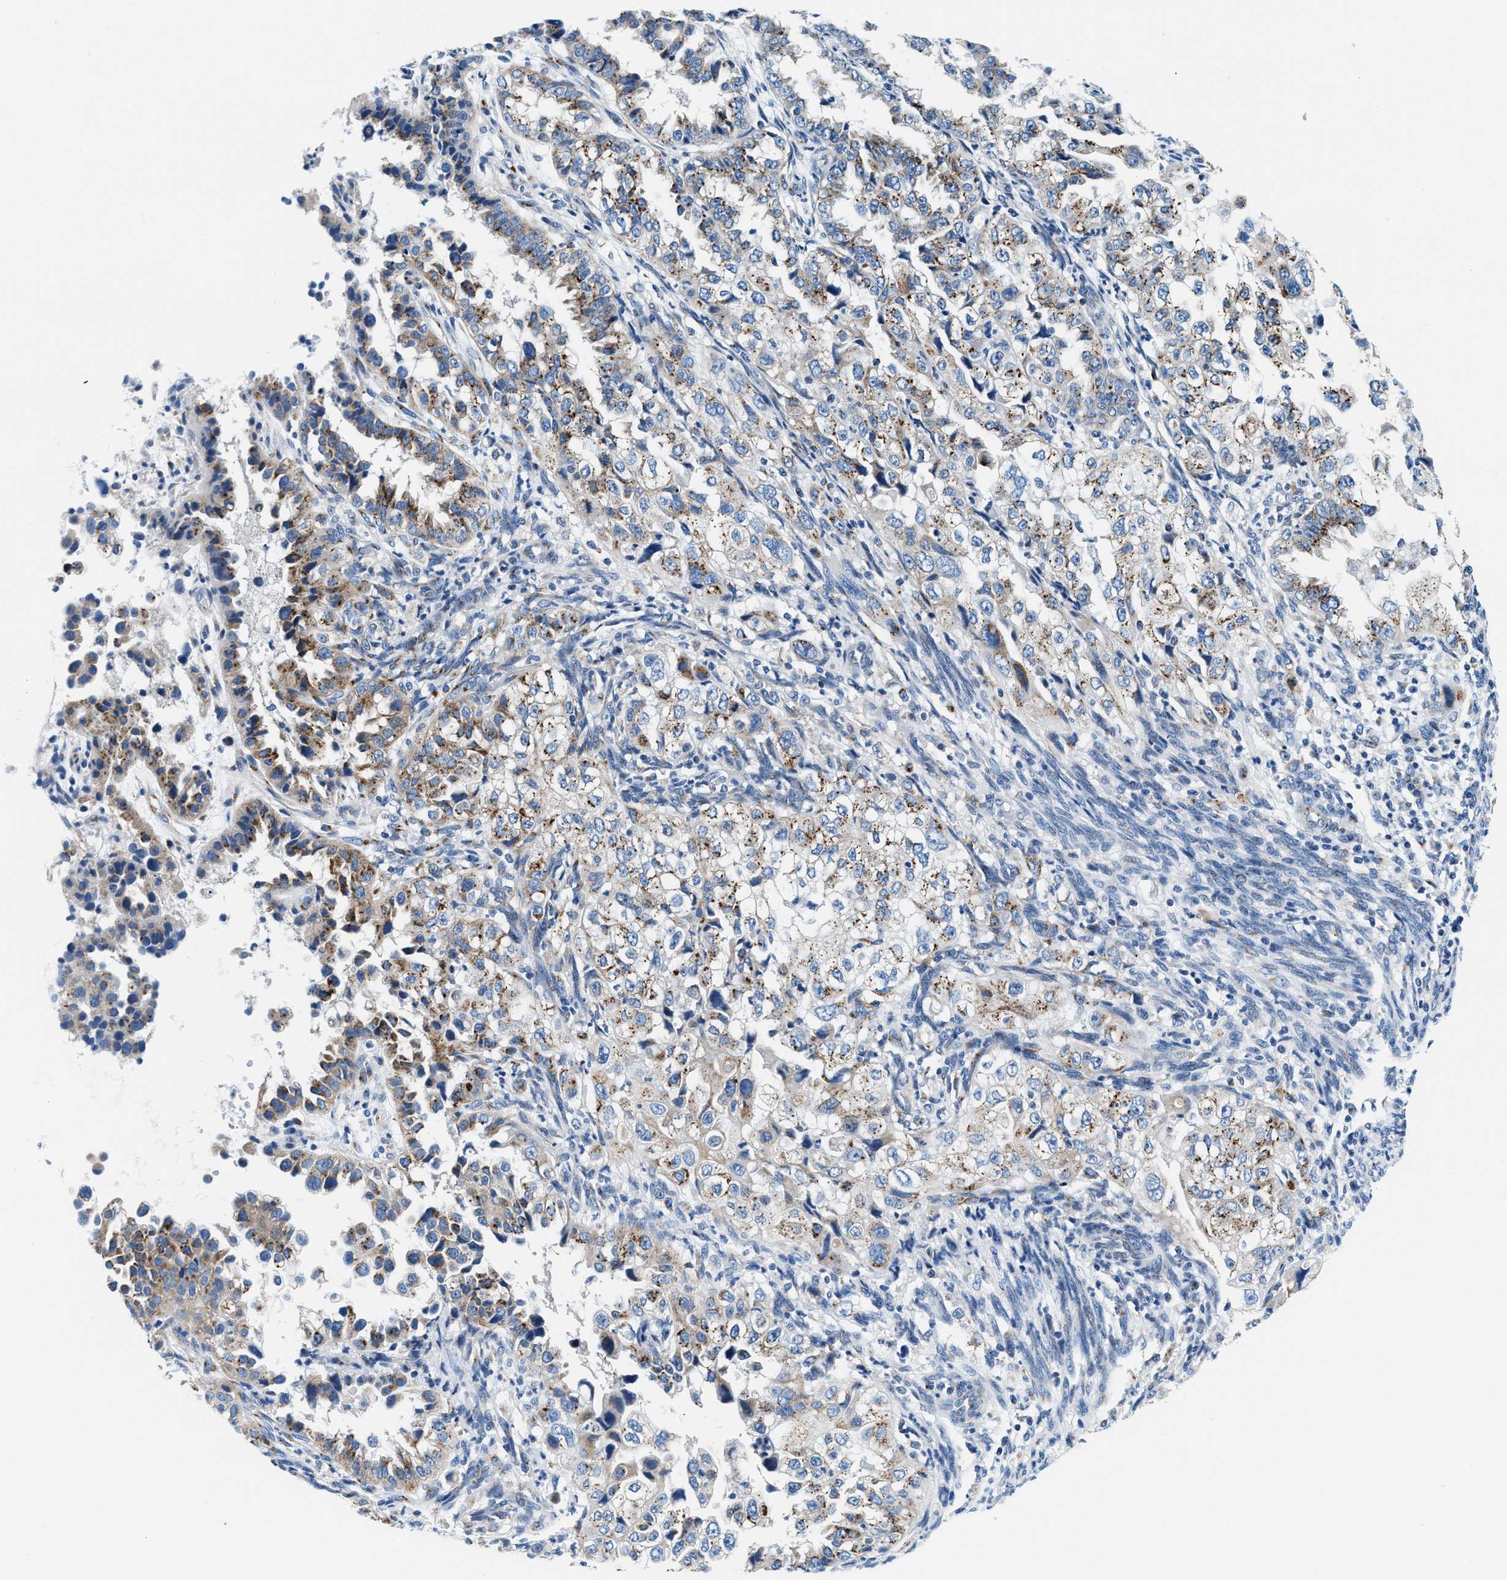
{"staining": {"intensity": "weak", "quantity": "25%-75%", "location": "cytoplasmic/membranous"}, "tissue": "endometrial cancer", "cell_type": "Tumor cells", "image_type": "cancer", "snomed": [{"axis": "morphology", "description": "Adenocarcinoma, NOS"}, {"axis": "topography", "description": "Endometrium"}], "caption": "Weak cytoplasmic/membranous protein expression is seen in about 25%-75% of tumor cells in endometrial cancer. Using DAB (3,3'-diaminobenzidine) (brown) and hematoxylin (blue) stains, captured at high magnification using brightfield microscopy.", "gene": "VPS53", "patient": {"sex": "female", "age": 85}}